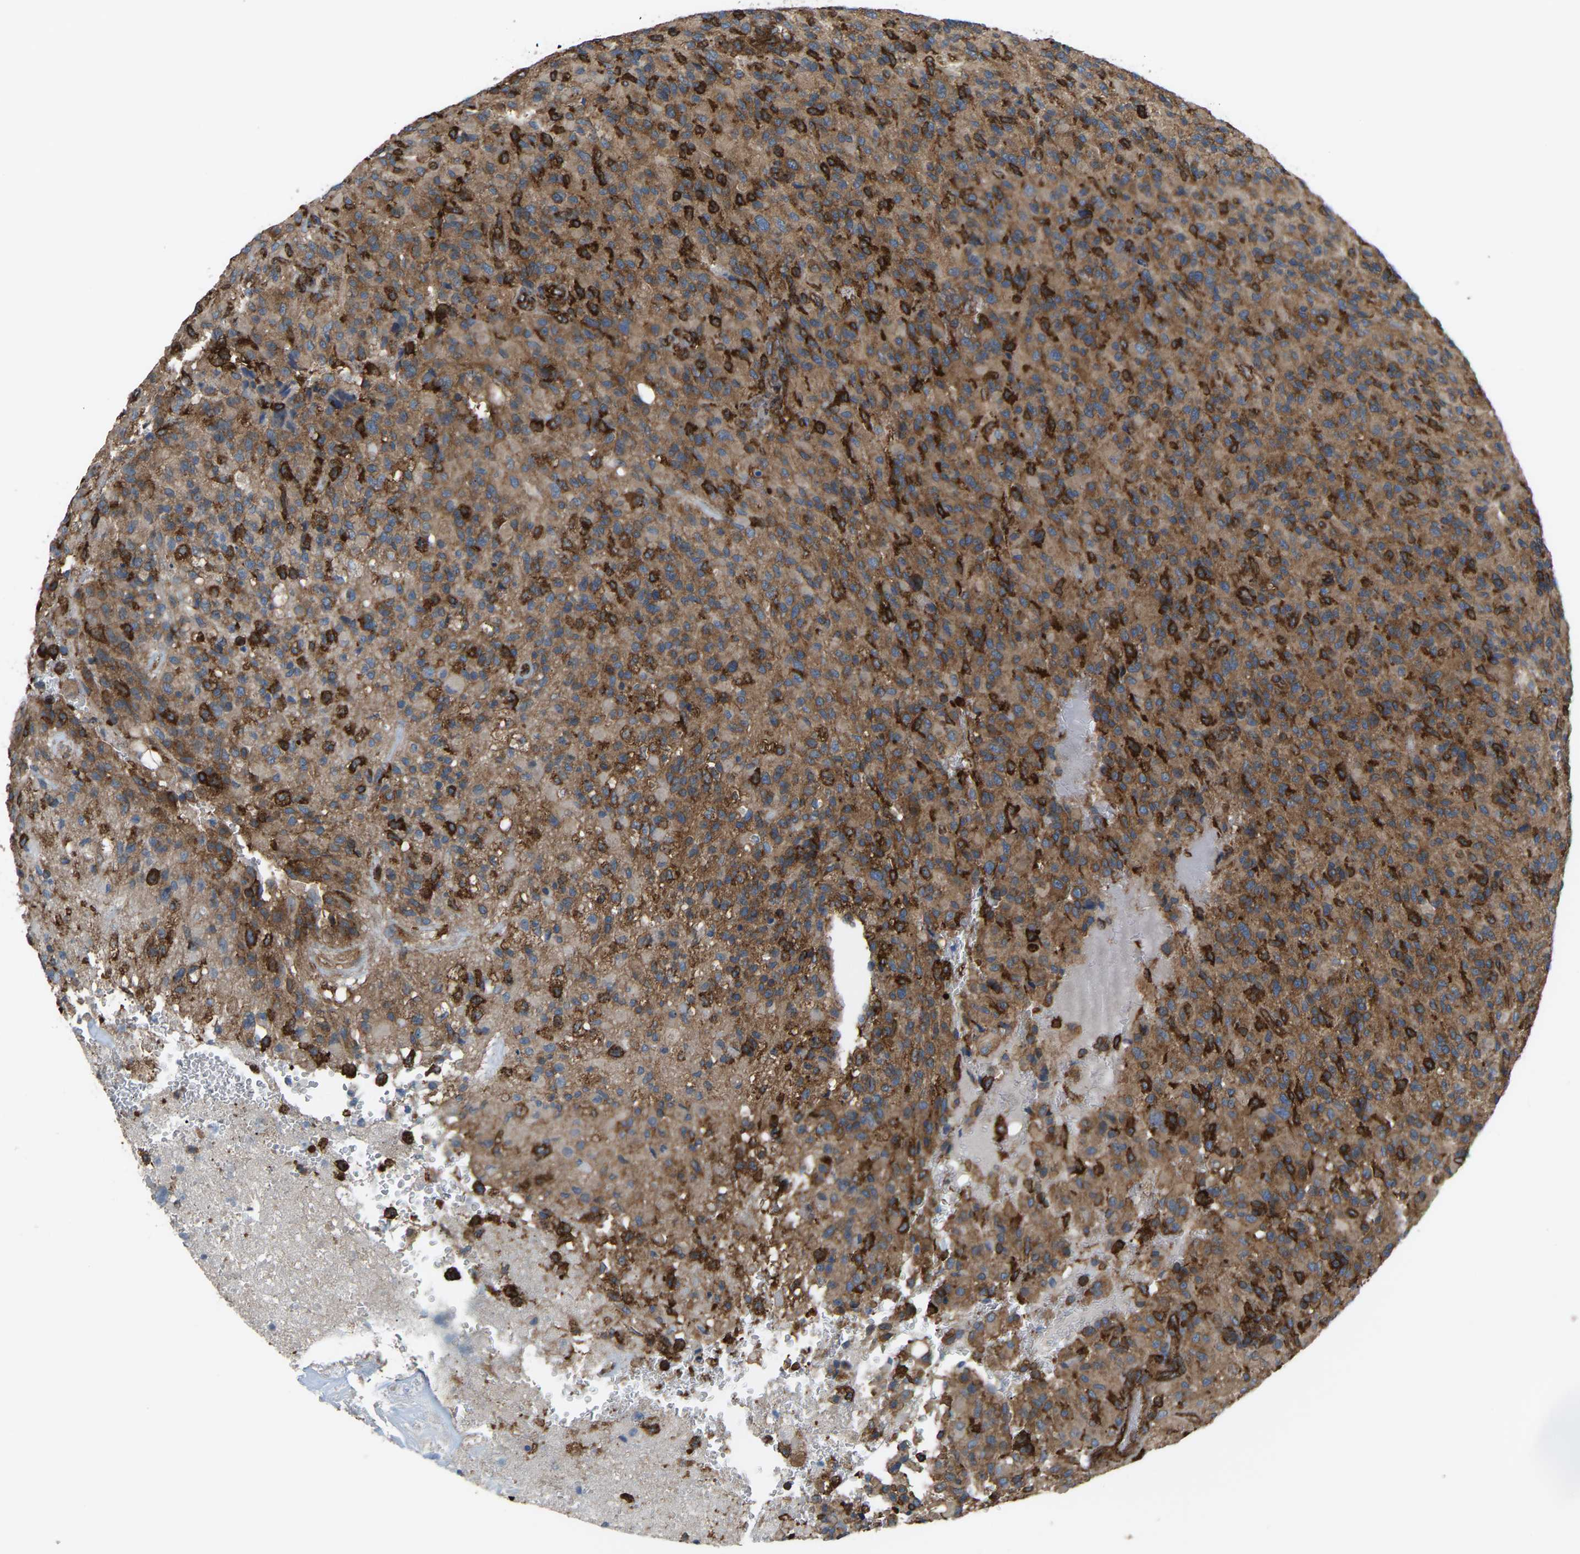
{"staining": {"intensity": "moderate", "quantity": ">75%", "location": "cytoplasmic/membranous"}, "tissue": "glioma", "cell_type": "Tumor cells", "image_type": "cancer", "snomed": [{"axis": "morphology", "description": "Glioma, malignant, High grade"}, {"axis": "topography", "description": "Brain"}], "caption": "High-grade glioma (malignant) stained with a protein marker reveals moderate staining in tumor cells.", "gene": "PICALM", "patient": {"sex": "male", "age": 71}}